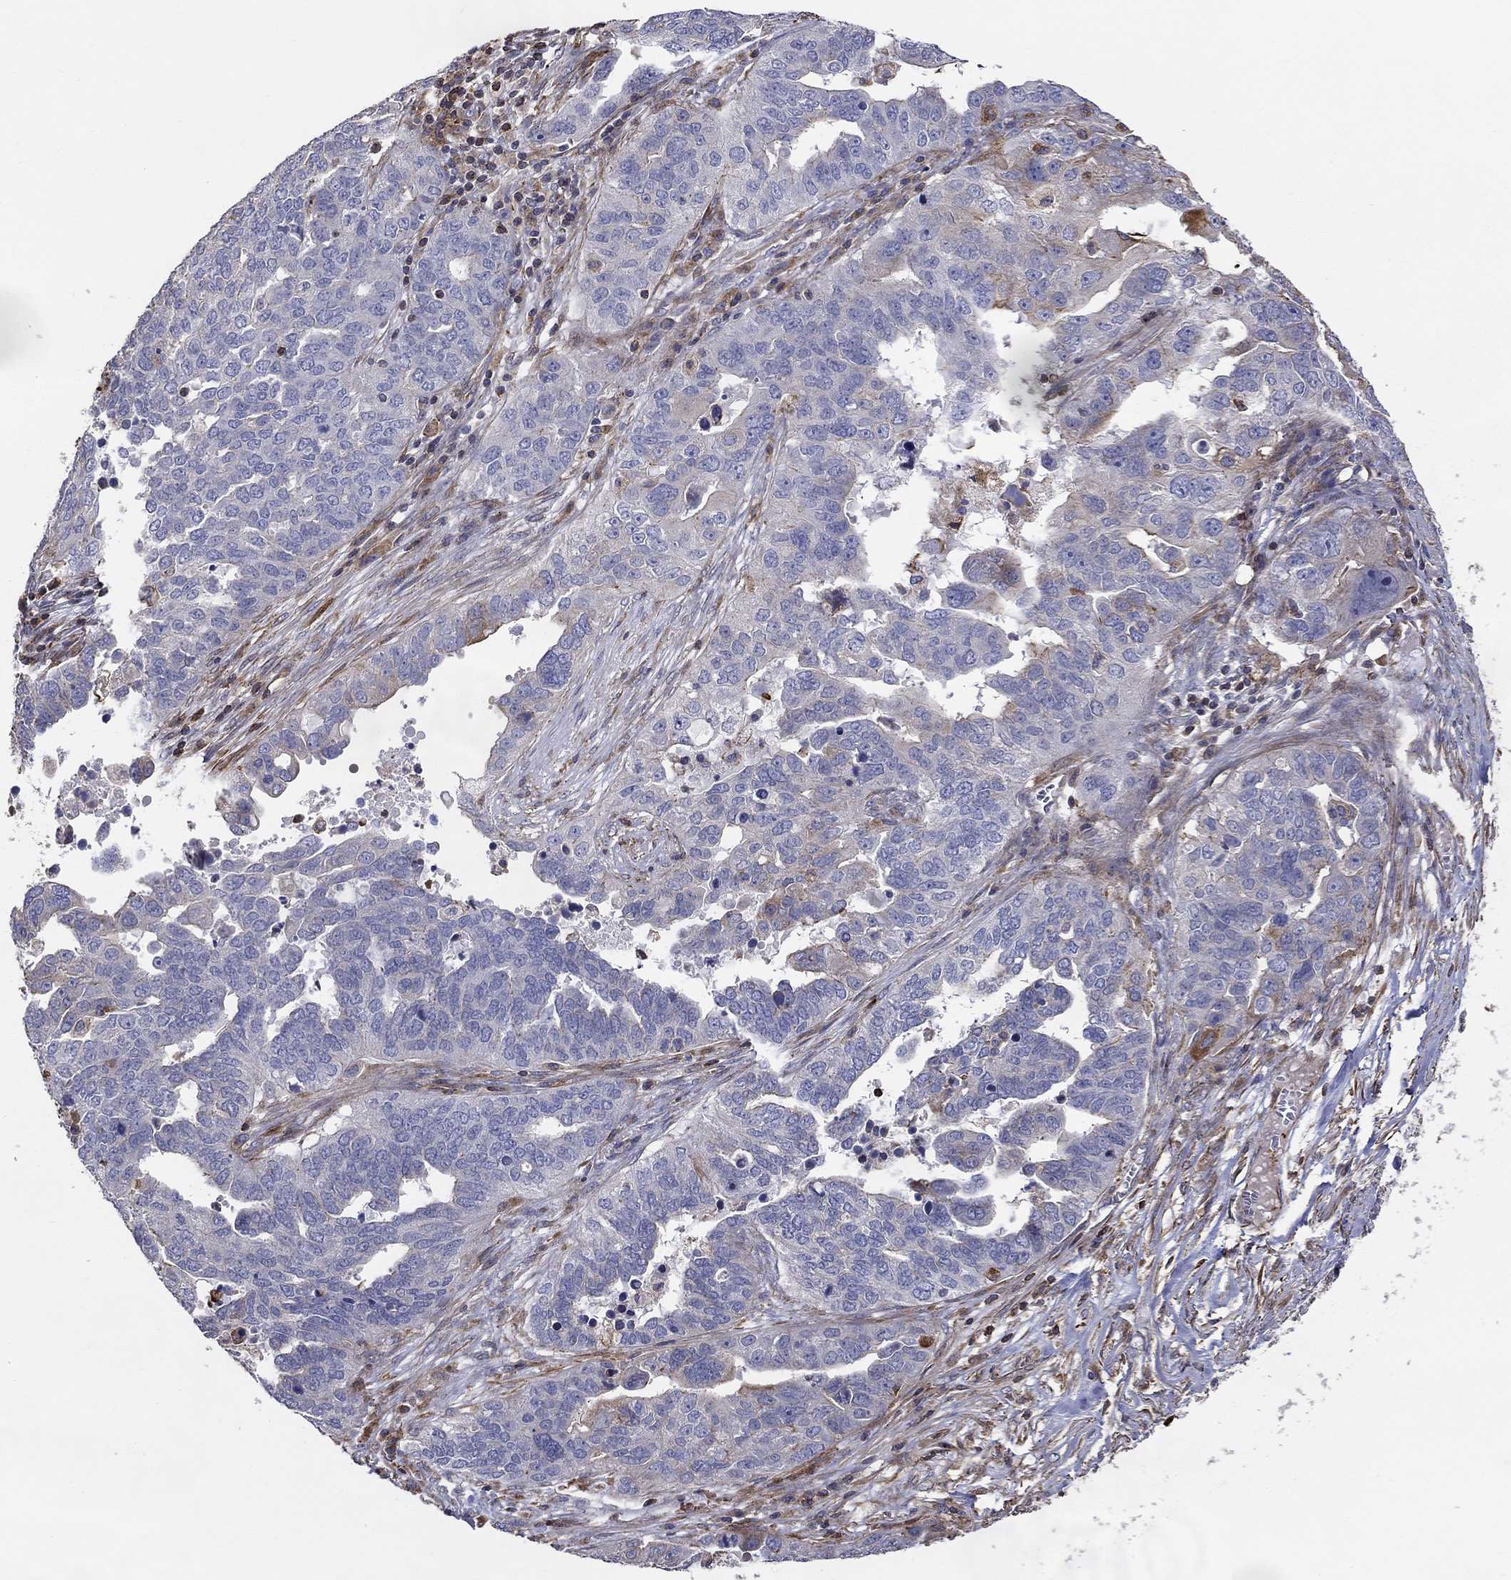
{"staining": {"intensity": "weak", "quantity": "<25%", "location": "cytoplasmic/membranous"}, "tissue": "ovarian cancer", "cell_type": "Tumor cells", "image_type": "cancer", "snomed": [{"axis": "morphology", "description": "Carcinoma, endometroid"}, {"axis": "topography", "description": "Soft tissue"}, {"axis": "topography", "description": "Ovary"}], "caption": "Ovarian cancer was stained to show a protein in brown. There is no significant staining in tumor cells.", "gene": "NPHP1", "patient": {"sex": "female", "age": 52}}